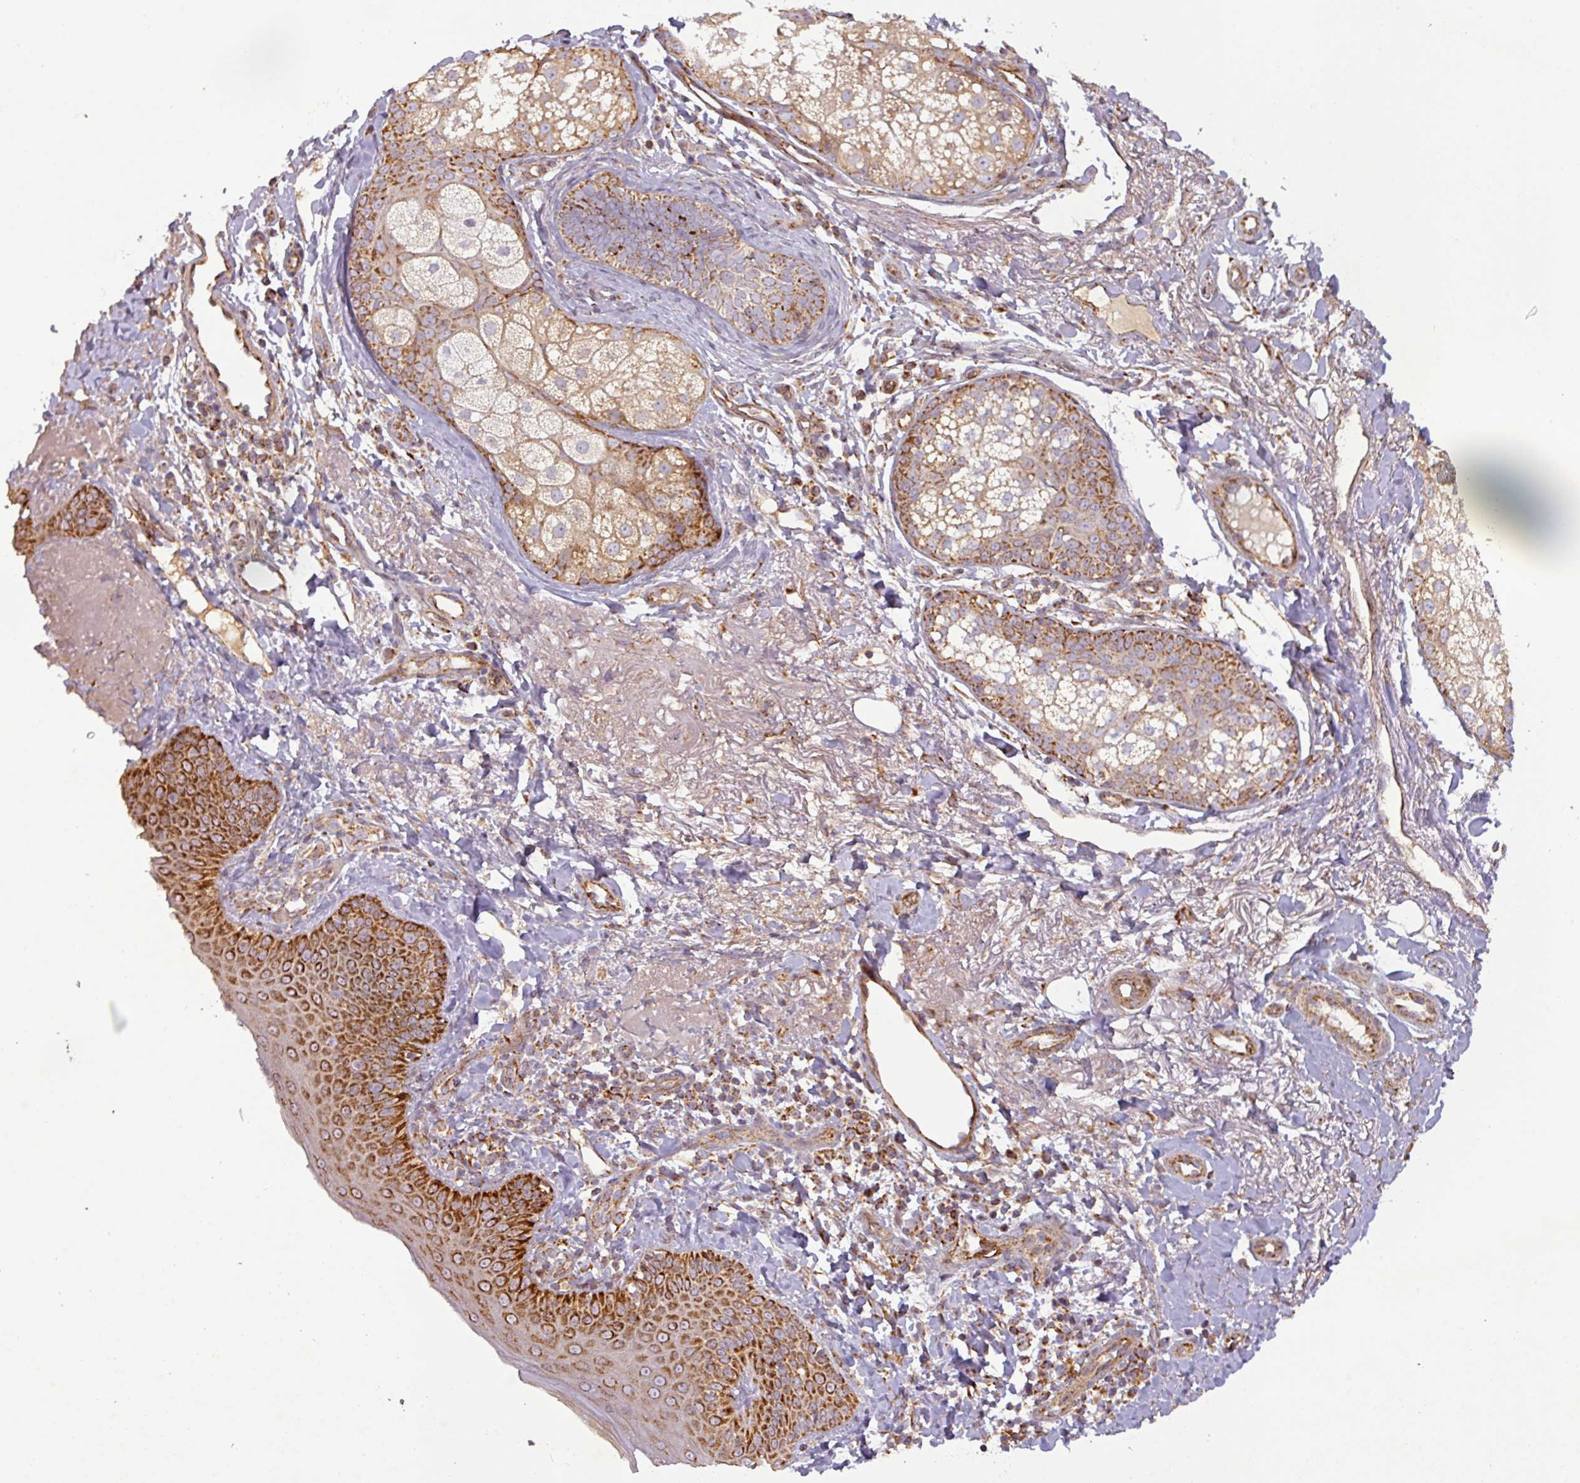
{"staining": {"intensity": "moderate", "quantity": ">75%", "location": "cytoplasmic/membranous"}, "tissue": "skin", "cell_type": "Fibroblasts", "image_type": "normal", "snomed": [{"axis": "morphology", "description": "Normal tissue, NOS"}, {"axis": "topography", "description": "Skin"}], "caption": "Immunohistochemical staining of benign skin exhibits moderate cytoplasmic/membranous protein staining in approximately >75% of fibroblasts.", "gene": "GPD2", "patient": {"sex": "male", "age": 57}}